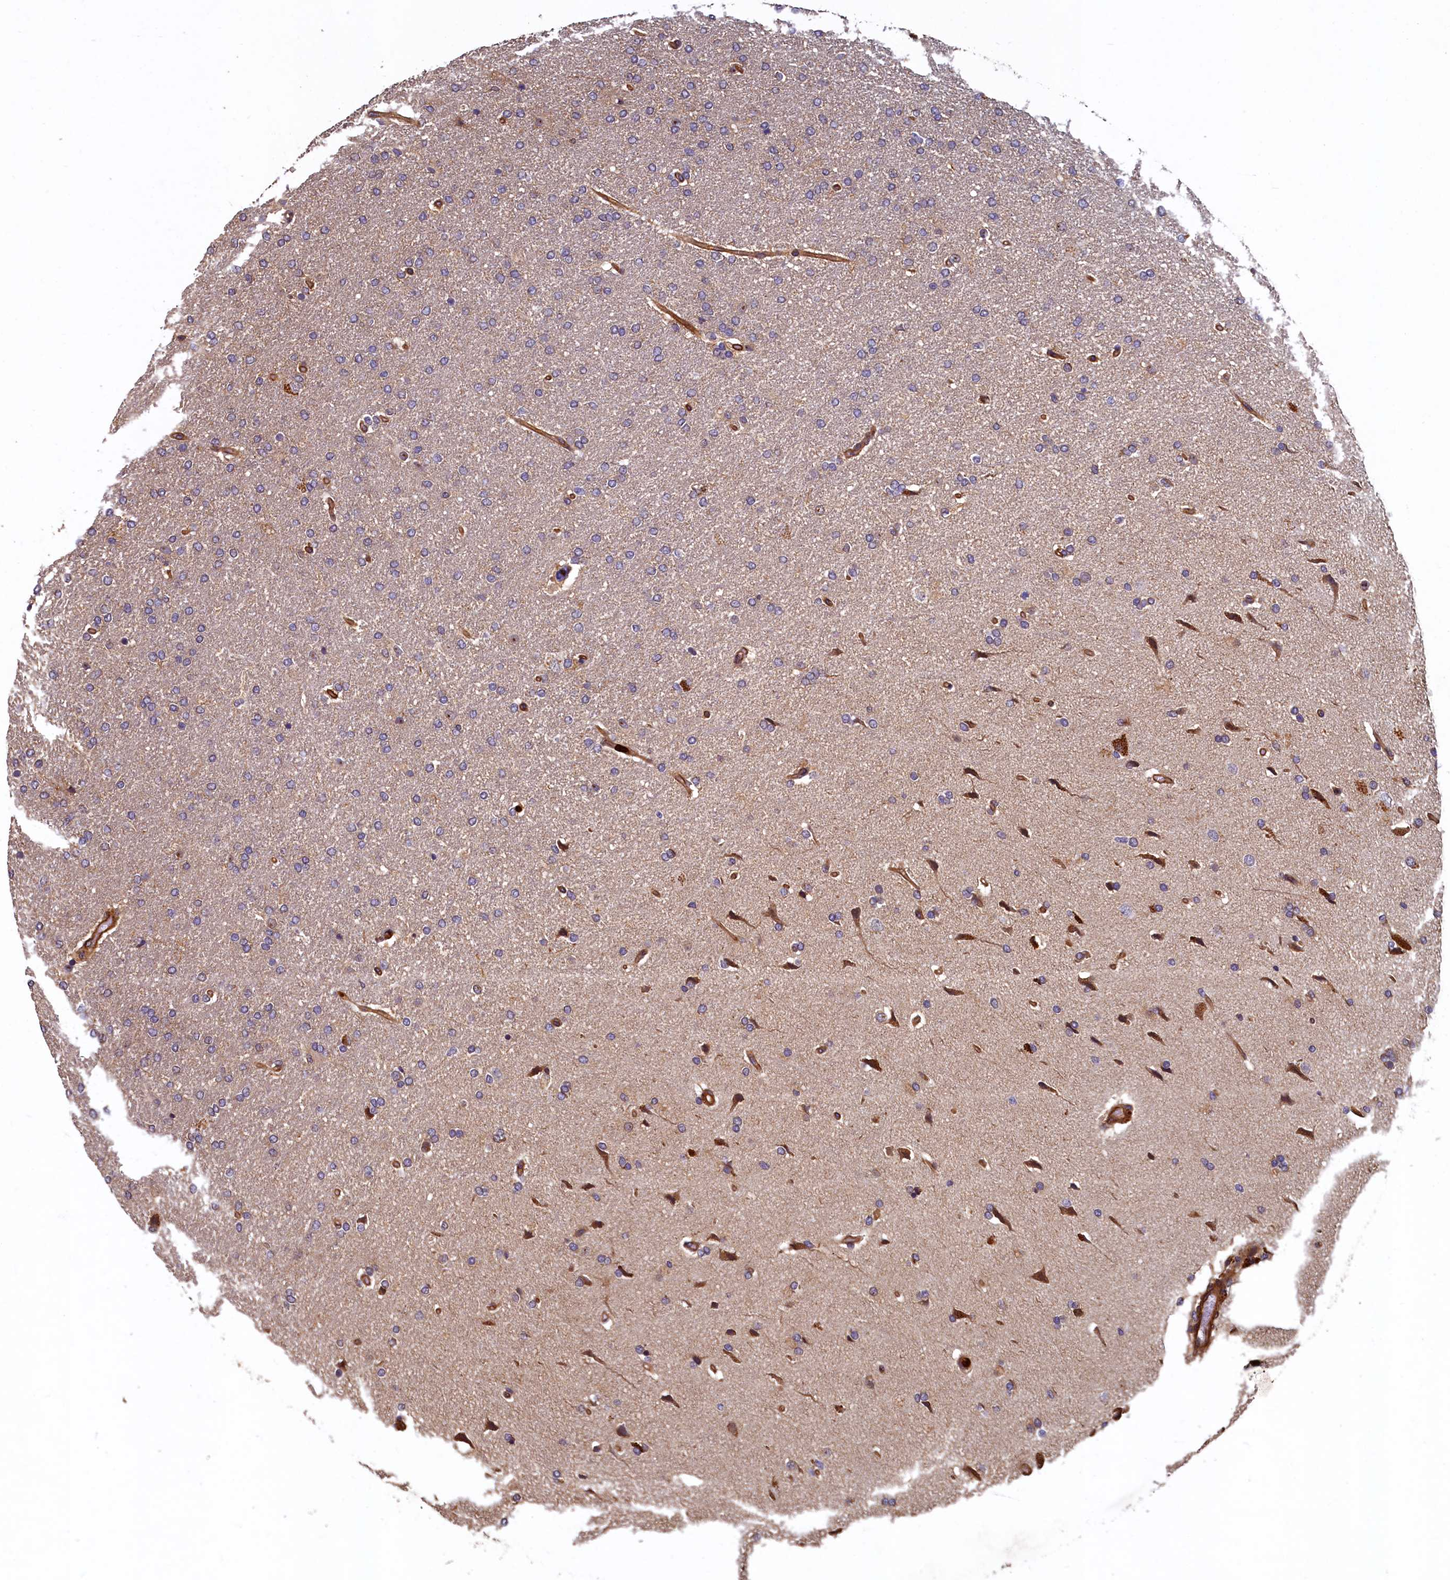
{"staining": {"intensity": "negative", "quantity": "none", "location": "none"}, "tissue": "glioma", "cell_type": "Tumor cells", "image_type": "cancer", "snomed": [{"axis": "morphology", "description": "Glioma, malignant, High grade"}, {"axis": "topography", "description": "Brain"}], "caption": "Tumor cells show no significant expression in malignant glioma (high-grade). (Brightfield microscopy of DAB (3,3'-diaminobenzidine) immunohistochemistry (IHC) at high magnification).", "gene": "CCDC102B", "patient": {"sex": "male", "age": 72}}